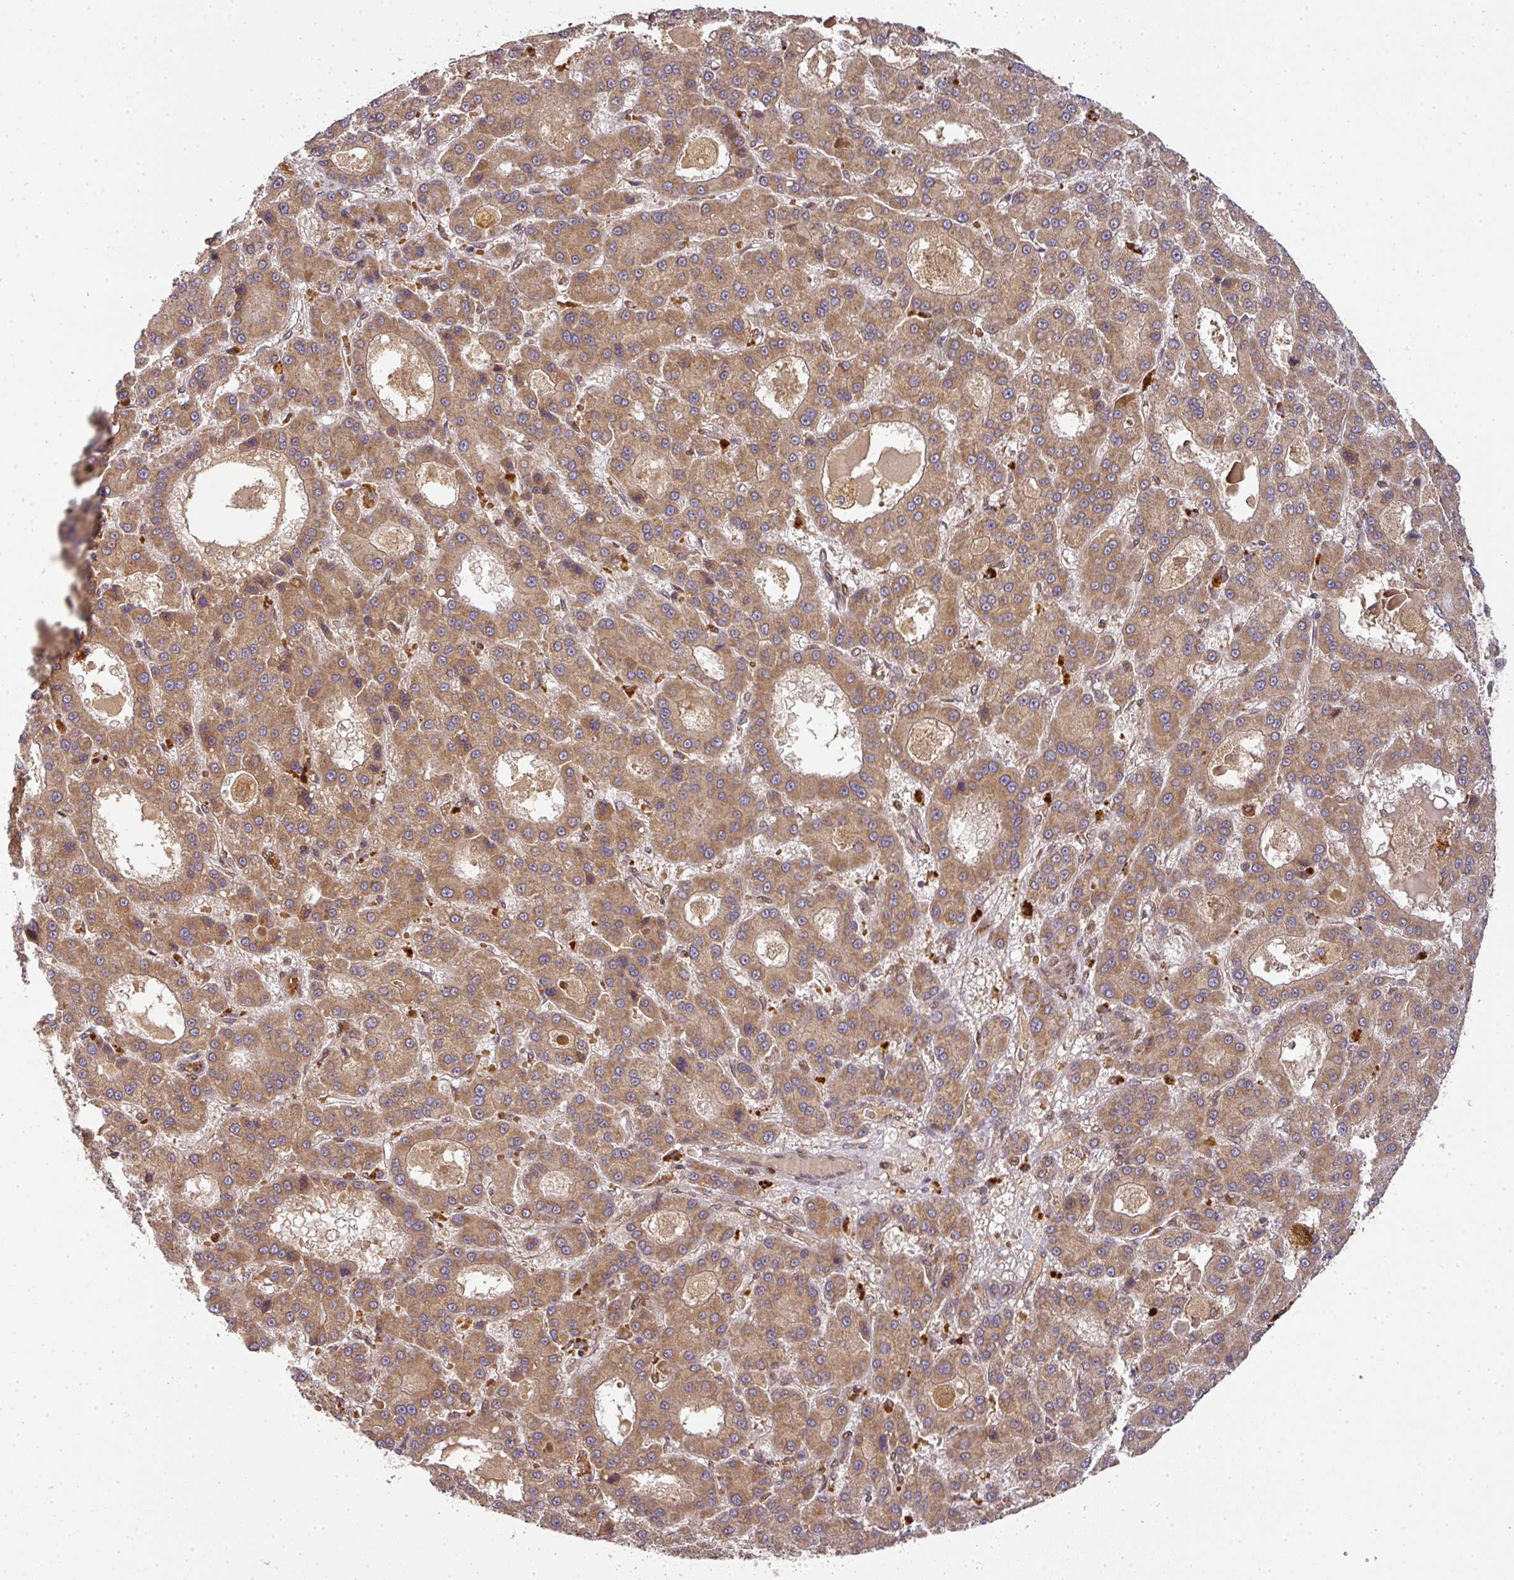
{"staining": {"intensity": "moderate", "quantity": ">75%", "location": "cytoplasmic/membranous"}, "tissue": "liver cancer", "cell_type": "Tumor cells", "image_type": "cancer", "snomed": [{"axis": "morphology", "description": "Carcinoma, Hepatocellular, NOS"}, {"axis": "topography", "description": "Liver"}], "caption": "A brown stain labels moderate cytoplasmic/membranous expression of a protein in human liver cancer tumor cells. (brown staining indicates protein expression, while blue staining denotes nuclei).", "gene": "MALSU1", "patient": {"sex": "male", "age": 70}}